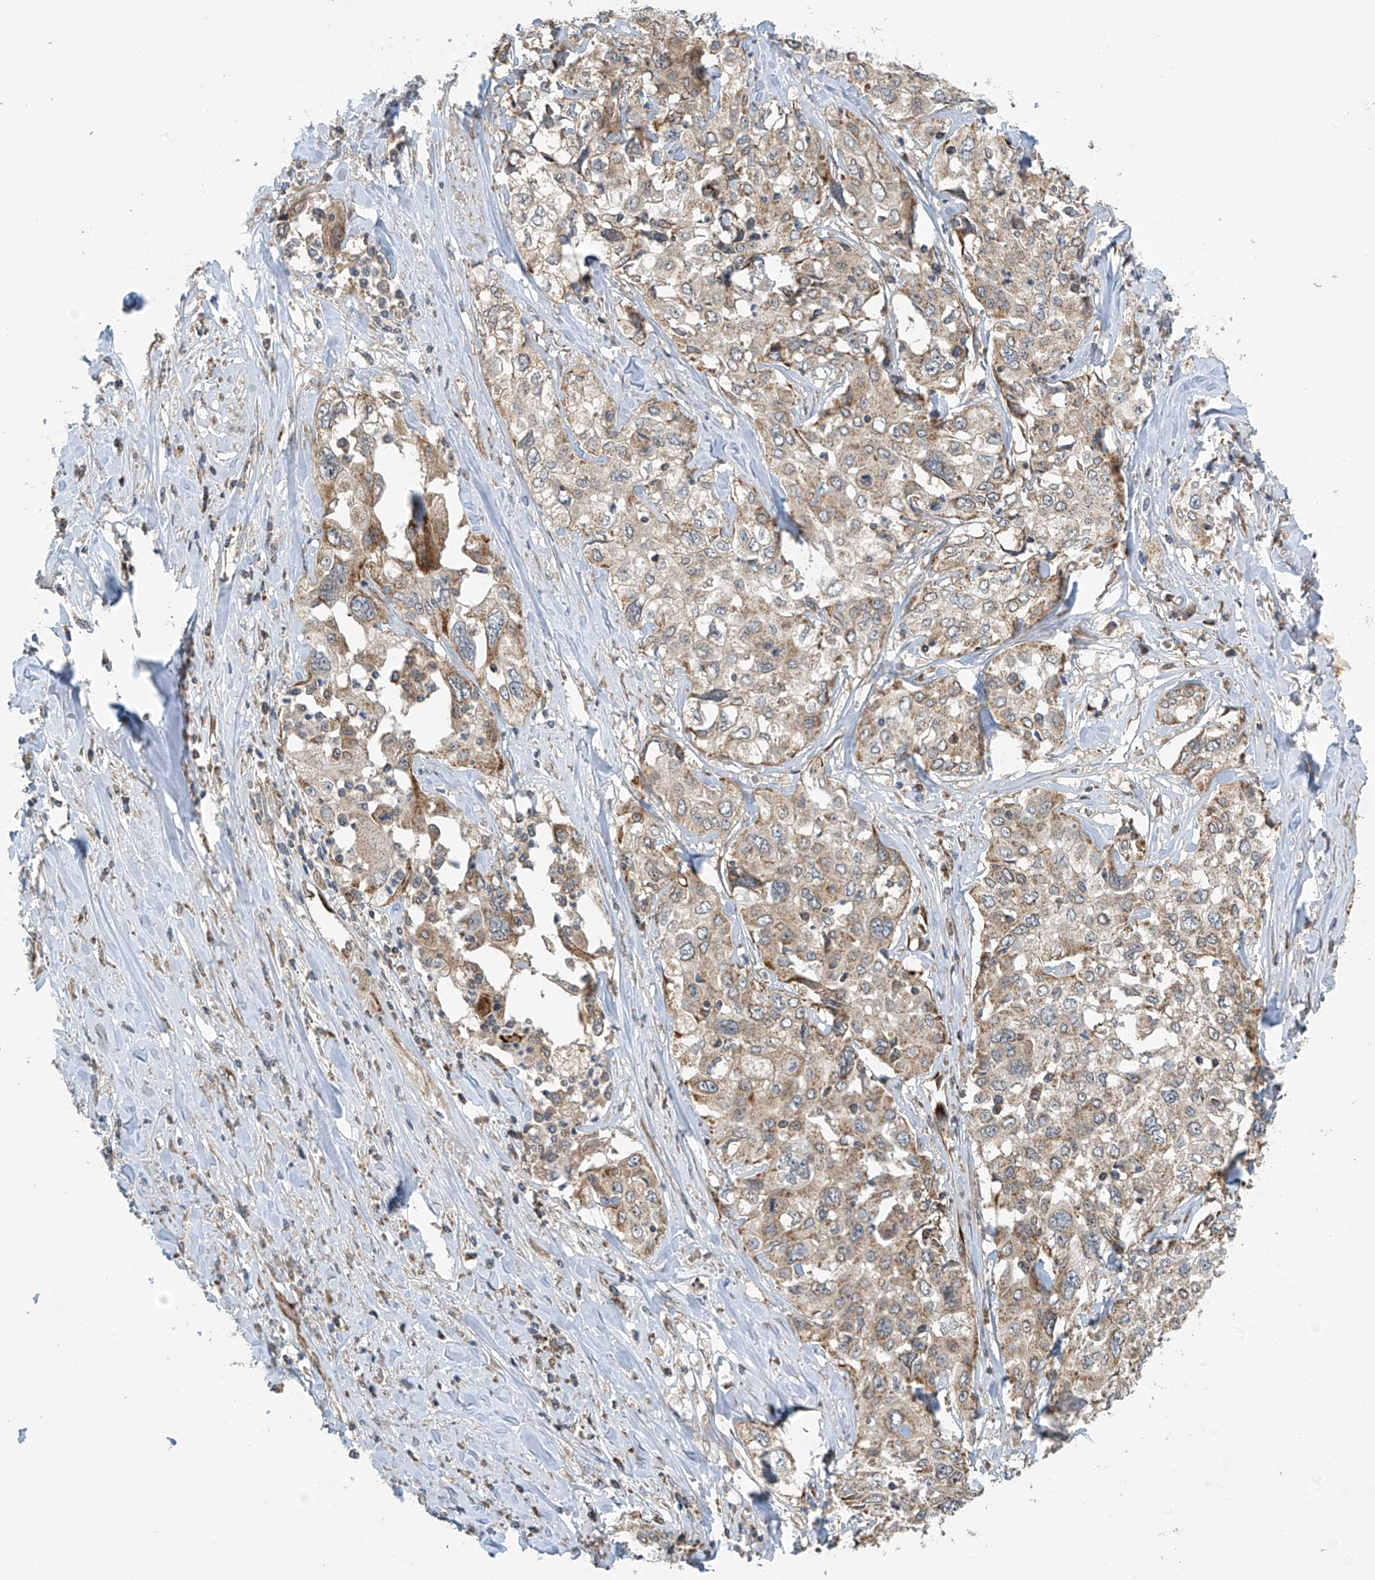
{"staining": {"intensity": "moderate", "quantity": "<25%", "location": "cytoplasmic/membranous"}, "tissue": "cervical cancer", "cell_type": "Tumor cells", "image_type": "cancer", "snomed": [{"axis": "morphology", "description": "Squamous cell carcinoma, NOS"}, {"axis": "topography", "description": "Cervix"}], "caption": "DAB (3,3'-diaminobenzidine) immunohistochemical staining of cervical cancer demonstrates moderate cytoplasmic/membranous protein expression in approximately <25% of tumor cells.", "gene": "METTL6", "patient": {"sex": "female", "age": 31}}